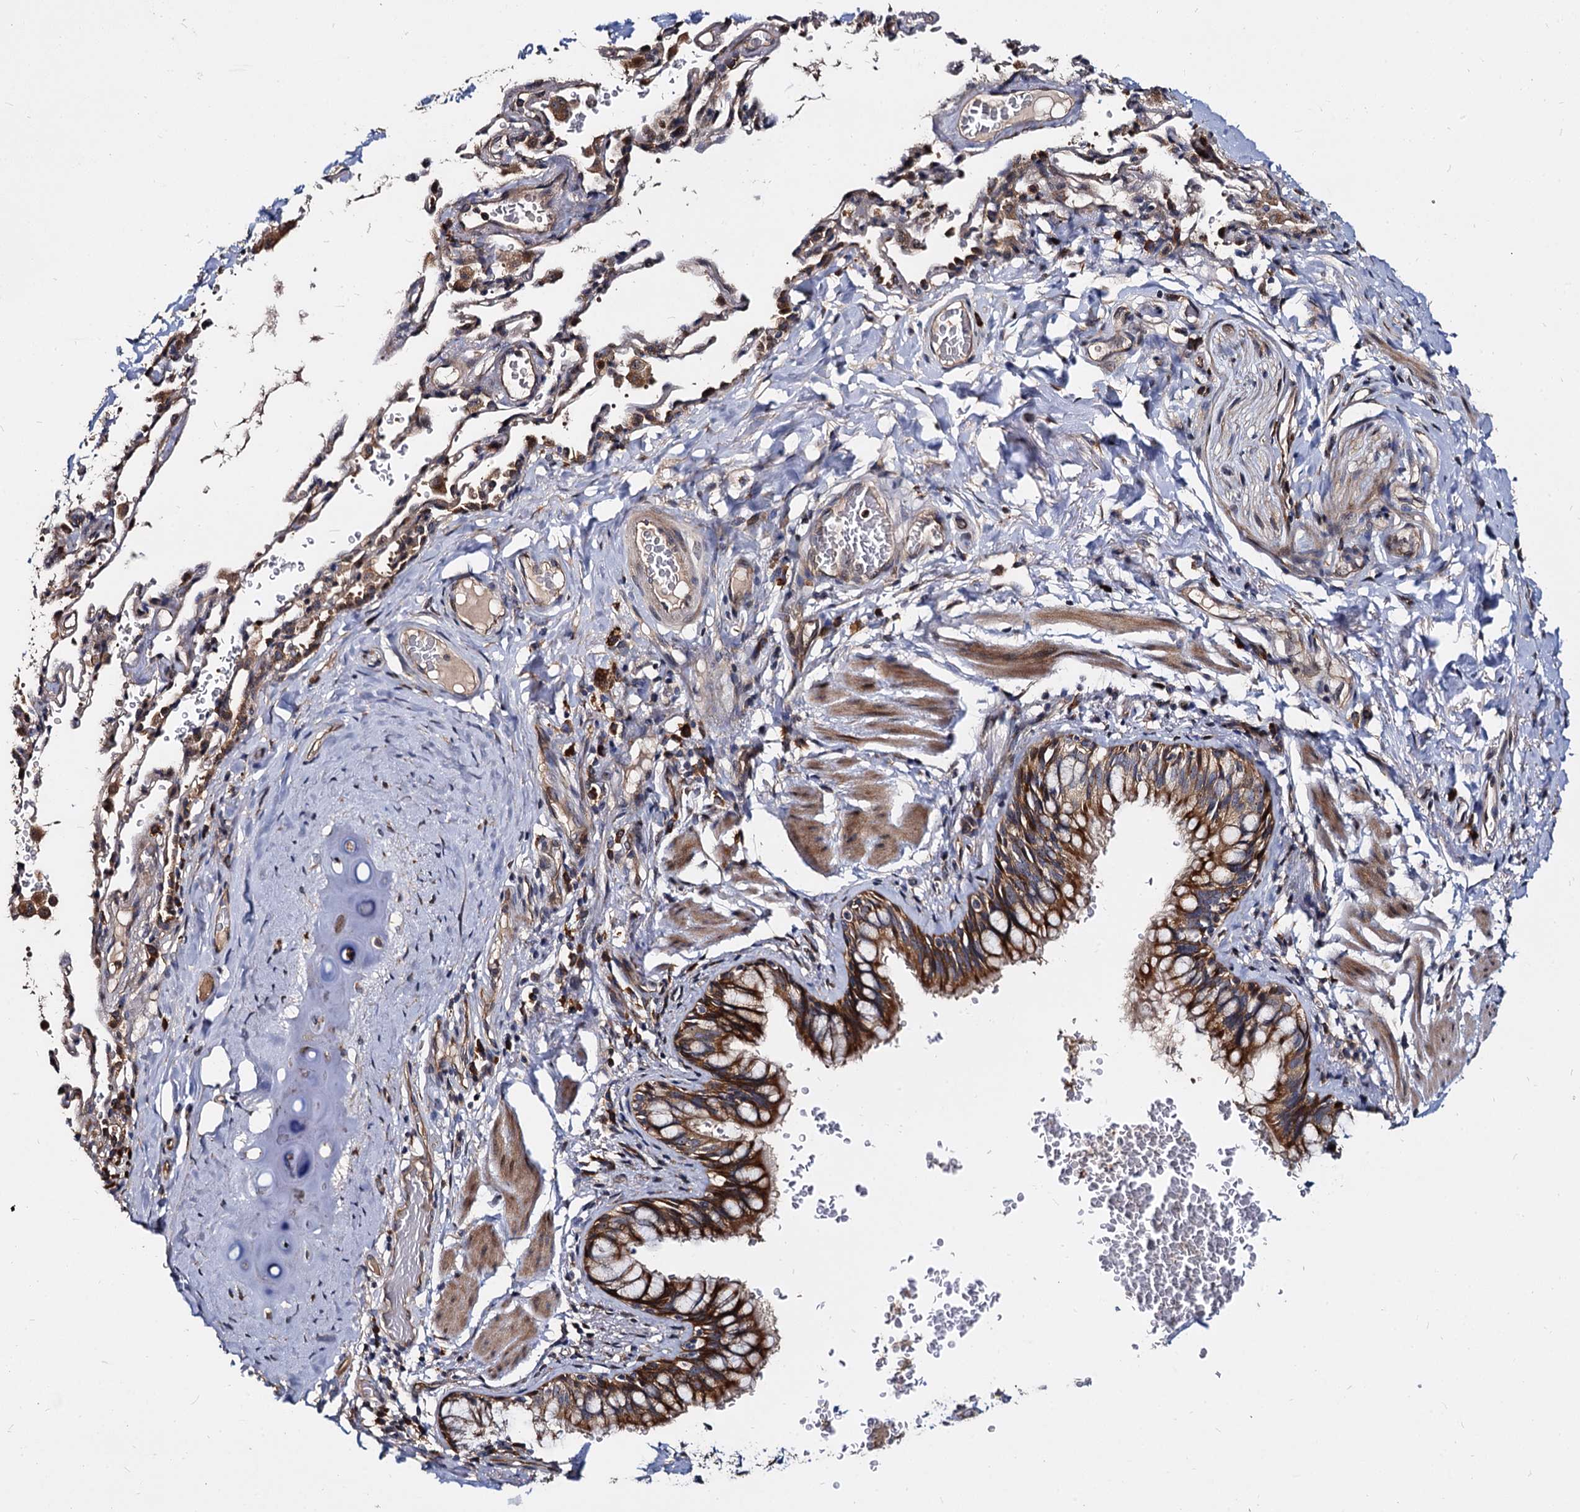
{"staining": {"intensity": "strong", "quantity": ">75%", "location": "cytoplasmic/membranous"}, "tissue": "bronchus", "cell_type": "Respiratory epithelial cells", "image_type": "normal", "snomed": [{"axis": "morphology", "description": "Normal tissue, NOS"}, {"axis": "topography", "description": "Cartilage tissue"}, {"axis": "topography", "description": "Bronchus"}], "caption": "This image exhibits normal bronchus stained with immunohistochemistry (IHC) to label a protein in brown. The cytoplasmic/membranous of respiratory epithelial cells show strong positivity for the protein. Nuclei are counter-stained blue.", "gene": "WWC3", "patient": {"sex": "female", "age": 36}}